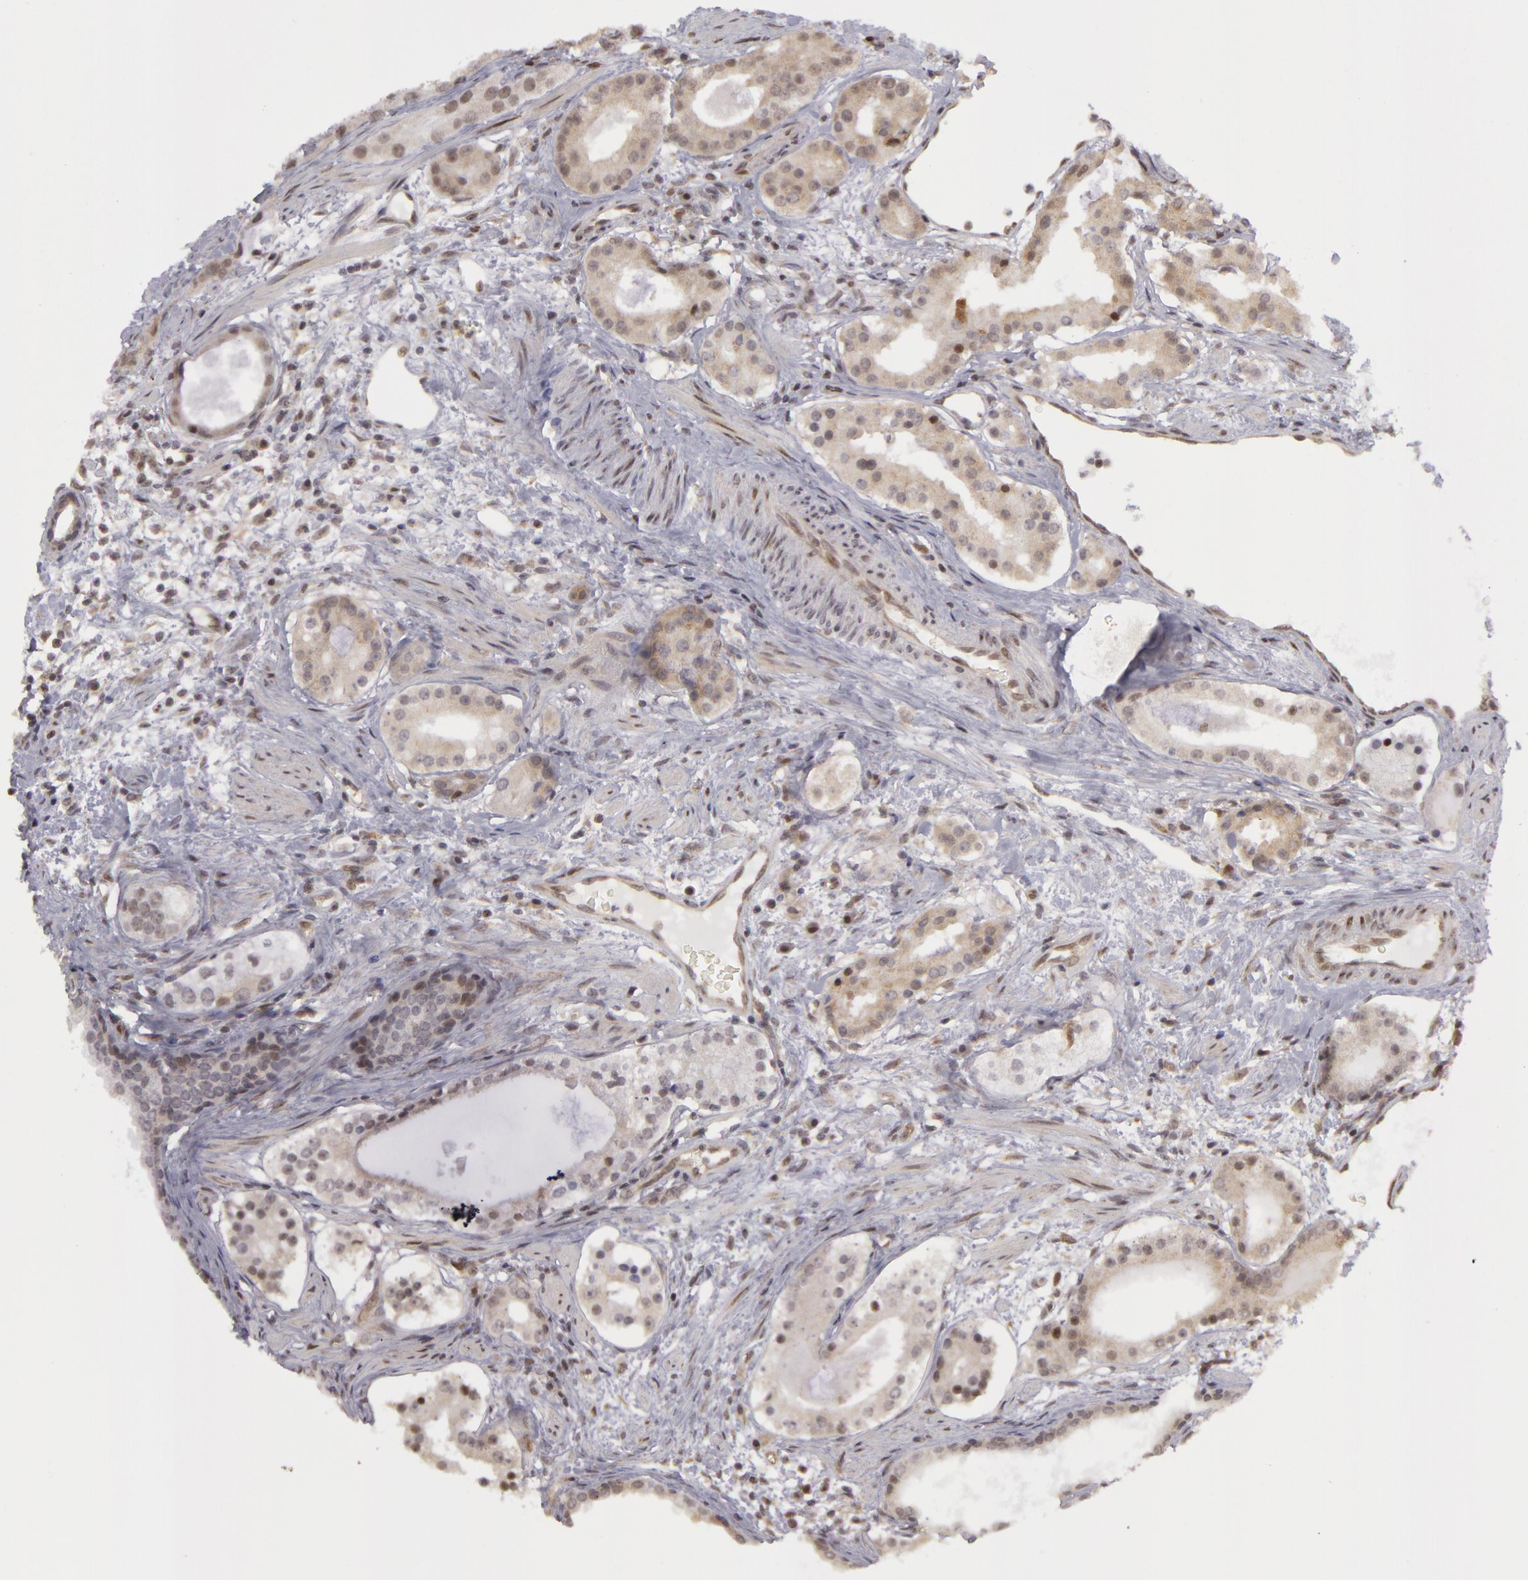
{"staining": {"intensity": "weak", "quantity": "<25%", "location": "cytoplasmic/membranous,nuclear"}, "tissue": "prostate cancer", "cell_type": "Tumor cells", "image_type": "cancer", "snomed": [{"axis": "morphology", "description": "Adenocarcinoma, Medium grade"}, {"axis": "topography", "description": "Prostate"}], "caption": "Tumor cells are negative for brown protein staining in medium-grade adenocarcinoma (prostate).", "gene": "ZNF133", "patient": {"sex": "male", "age": 73}}